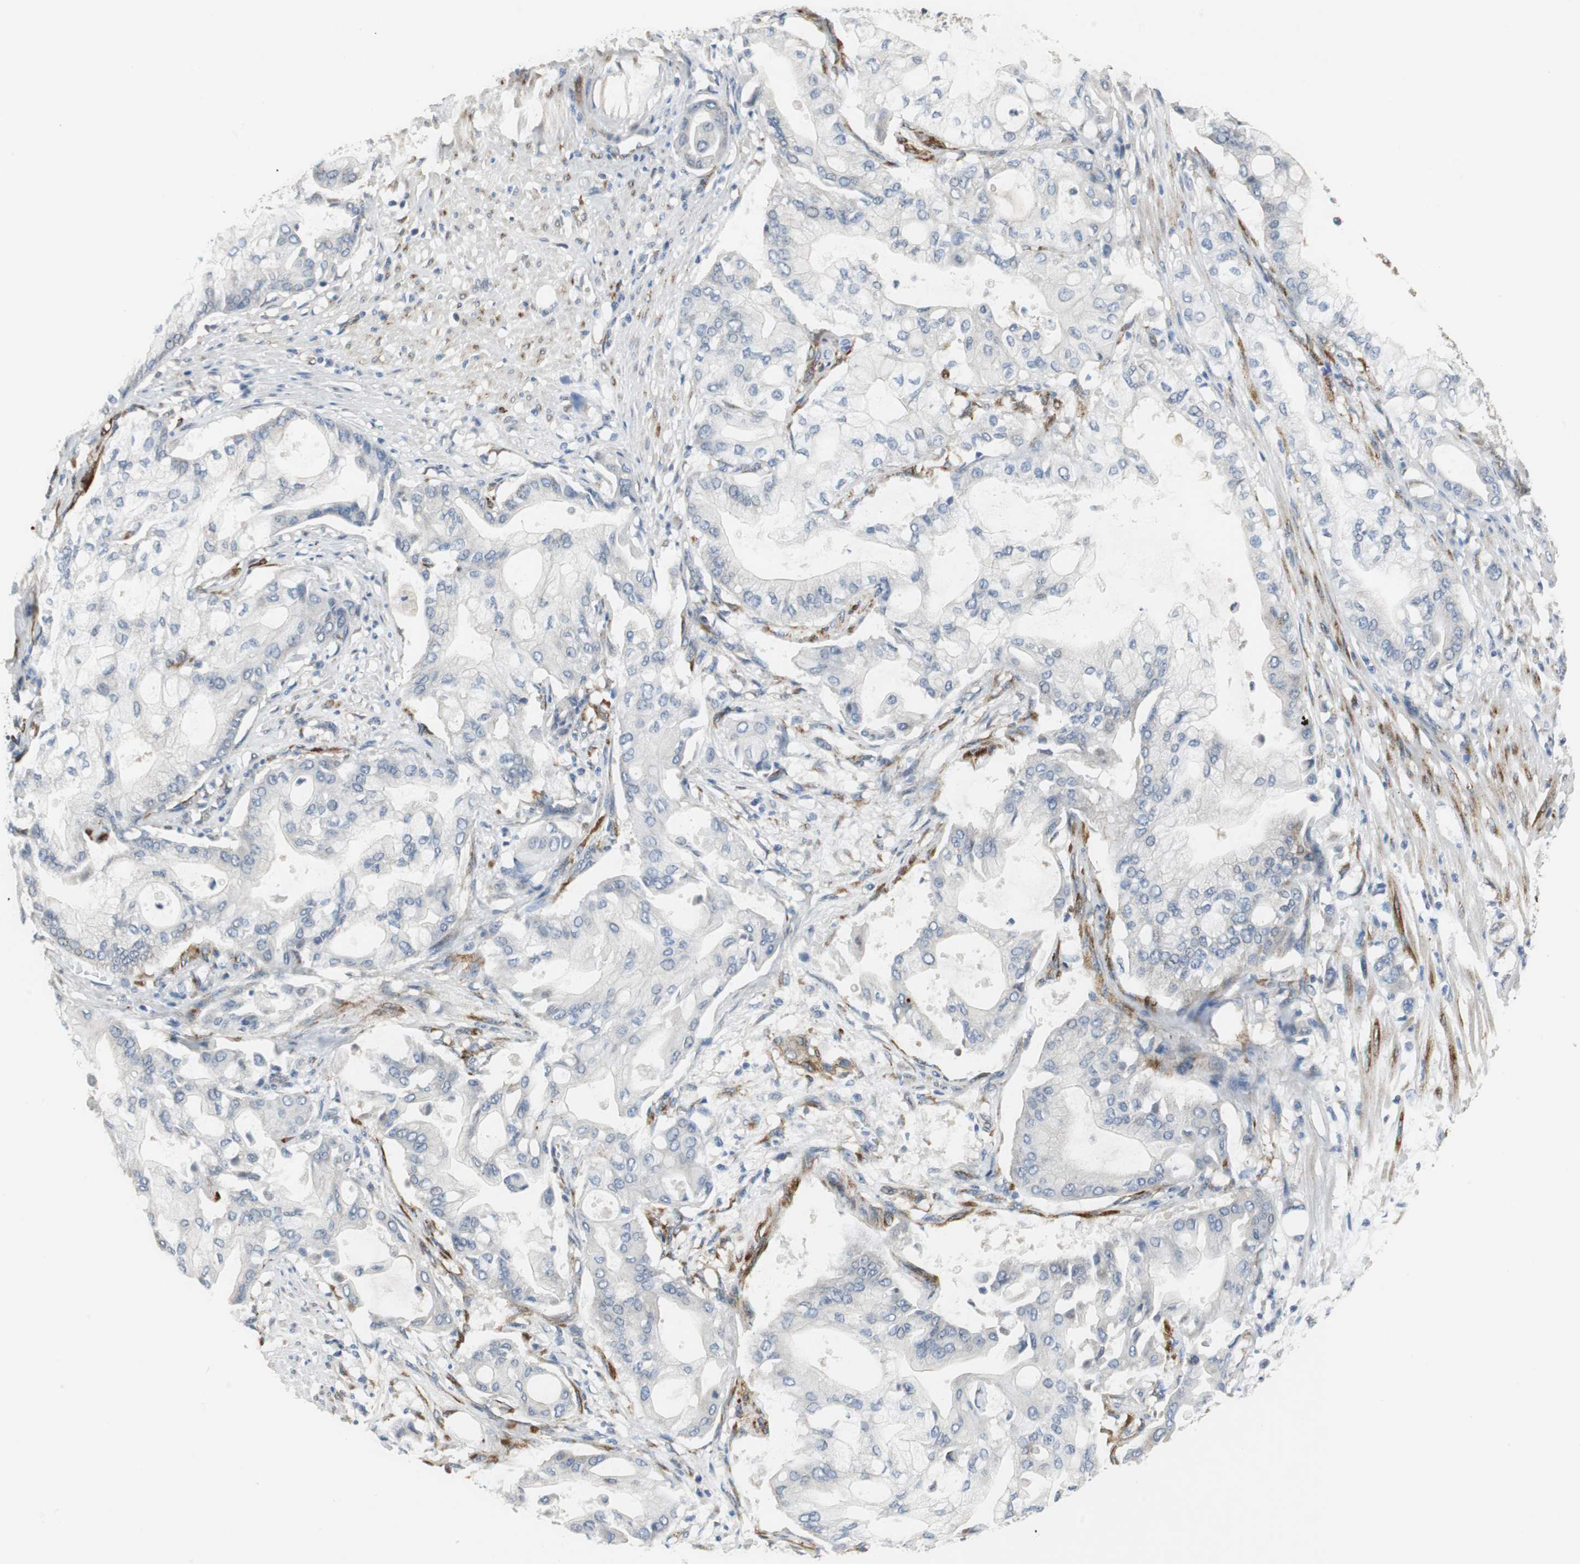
{"staining": {"intensity": "negative", "quantity": "none", "location": "none"}, "tissue": "pancreatic cancer", "cell_type": "Tumor cells", "image_type": "cancer", "snomed": [{"axis": "morphology", "description": "Adenocarcinoma, NOS"}, {"axis": "morphology", "description": "Adenocarcinoma, metastatic, NOS"}, {"axis": "topography", "description": "Lymph node"}, {"axis": "topography", "description": "Pancreas"}, {"axis": "topography", "description": "Duodenum"}], "caption": "Tumor cells show no significant protein positivity in pancreatic cancer.", "gene": "ISCU", "patient": {"sex": "female", "age": 64}}